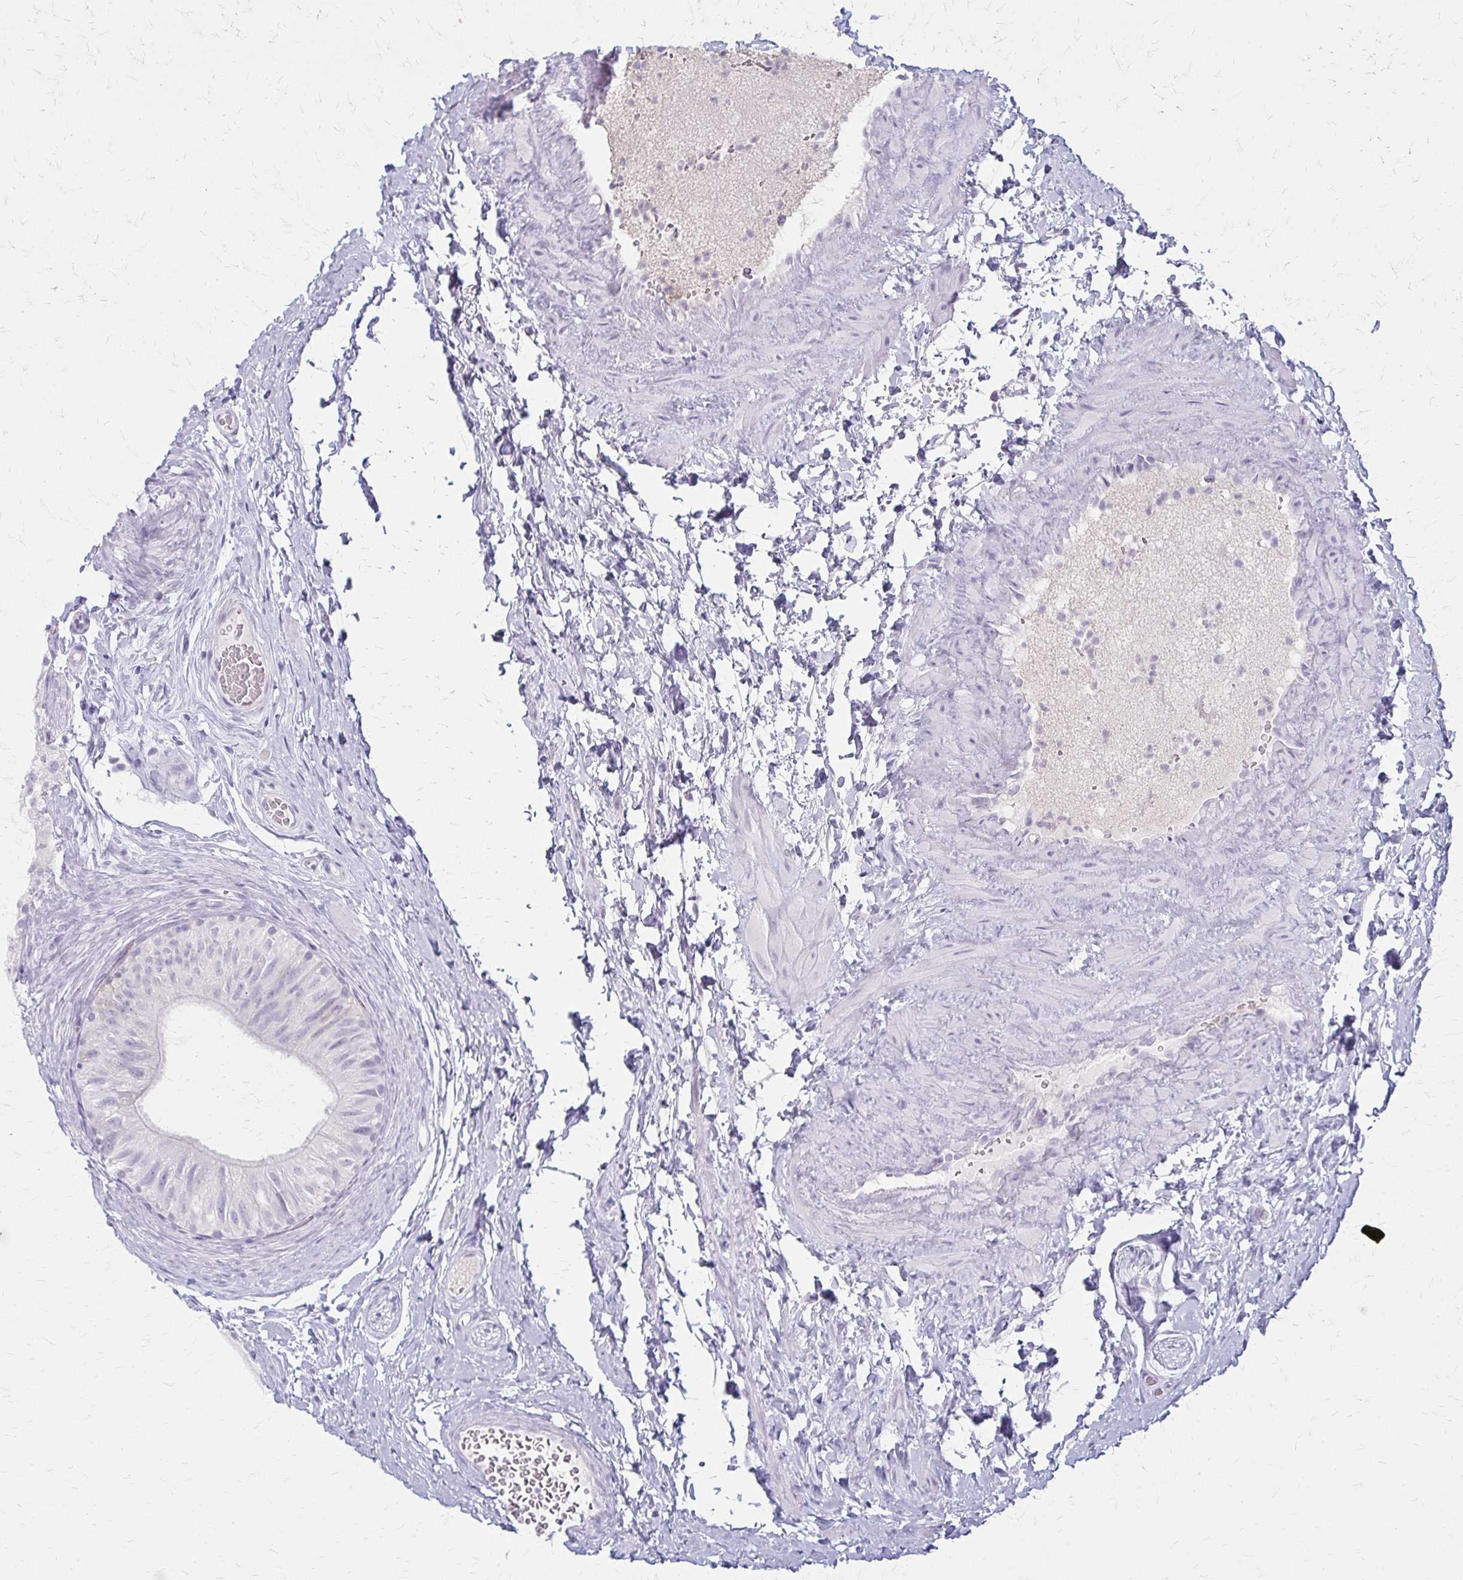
{"staining": {"intensity": "negative", "quantity": "none", "location": "none"}, "tissue": "epididymis", "cell_type": "Glandular cells", "image_type": "normal", "snomed": [{"axis": "morphology", "description": "Normal tissue, NOS"}, {"axis": "topography", "description": "Epididymis, spermatic cord, NOS"}, {"axis": "topography", "description": "Epididymis"}], "caption": "IHC micrograph of normal human epididymis stained for a protein (brown), which shows no positivity in glandular cells.", "gene": "ACP5", "patient": {"sex": "male", "age": 31}}